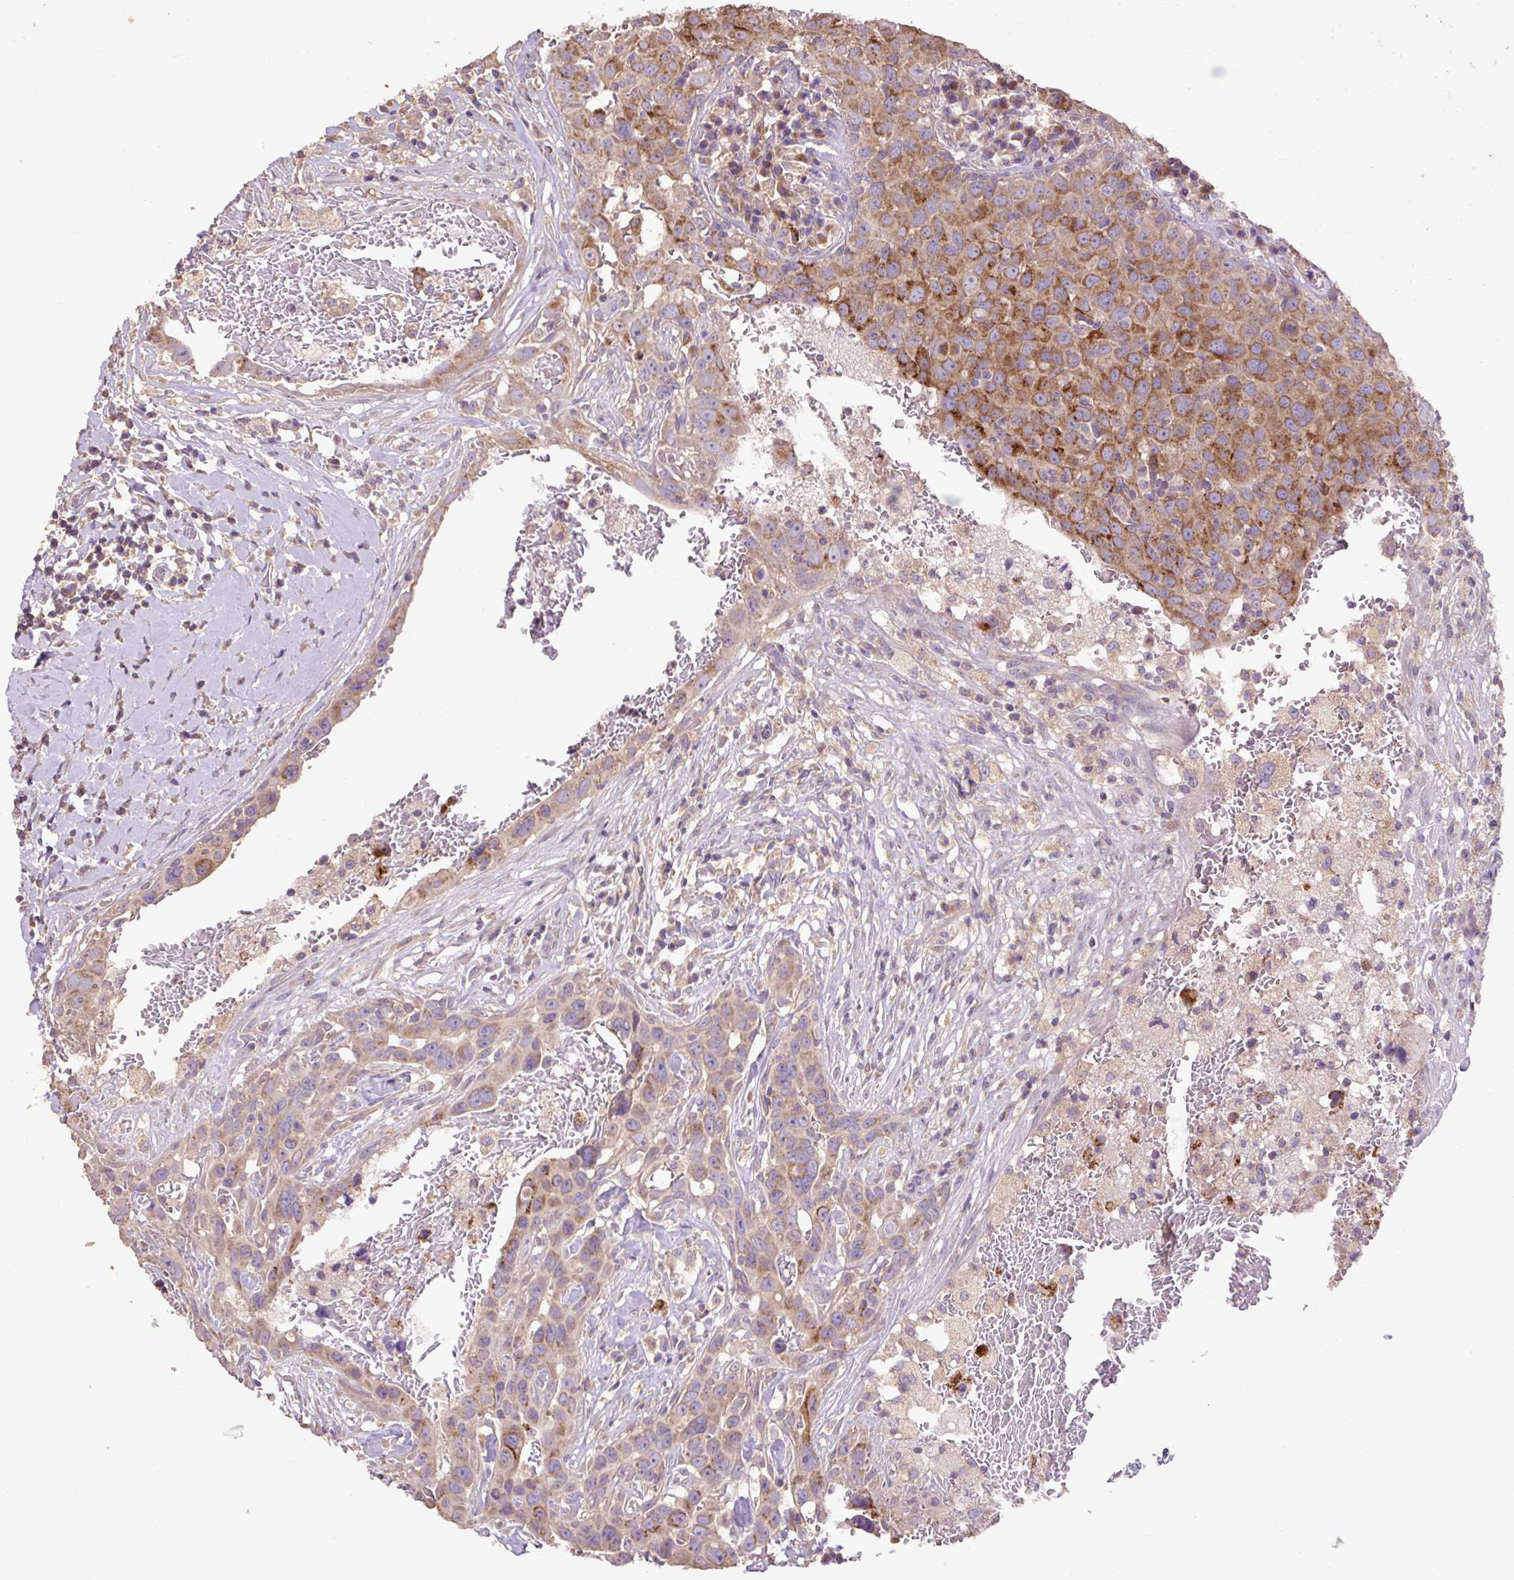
{"staining": {"intensity": "moderate", "quantity": ">75%", "location": "cytoplasmic/membranous"}, "tissue": "breast cancer", "cell_type": "Tumor cells", "image_type": "cancer", "snomed": [{"axis": "morphology", "description": "Duct carcinoma"}, {"axis": "topography", "description": "Breast"}], "caption": "A histopathology image of human infiltrating ductal carcinoma (breast) stained for a protein shows moderate cytoplasmic/membranous brown staining in tumor cells.", "gene": "ABR", "patient": {"sex": "female", "age": 27}}